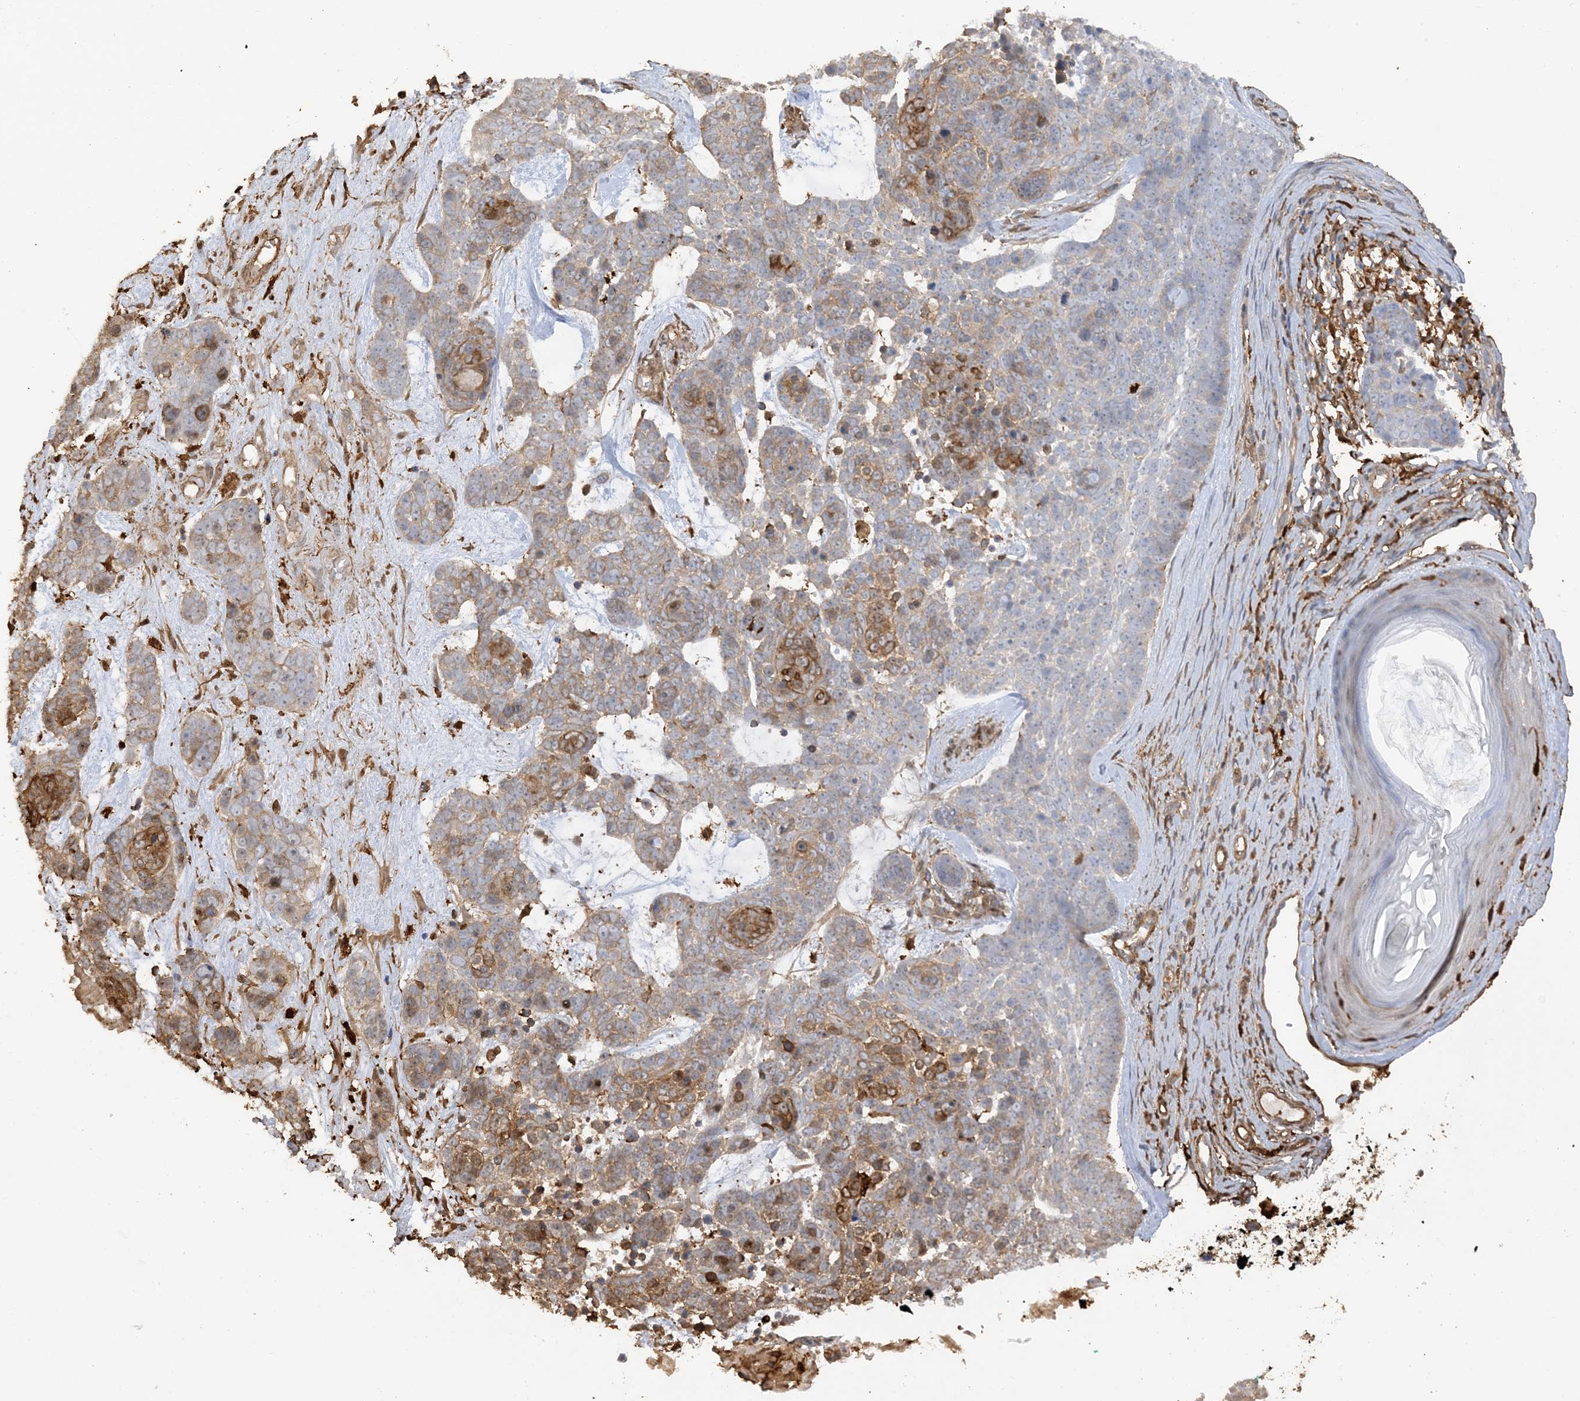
{"staining": {"intensity": "moderate", "quantity": "25%-75%", "location": "cytoplasmic/membranous"}, "tissue": "skin cancer", "cell_type": "Tumor cells", "image_type": "cancer", "snomed": [{"axis": "morphology", "description": "Basal cell carcinoma"}, {"axis": "topography", "description": "Skin"}], "caption": "Protein staining displays moderate cytoplasmic/membranous expression in approximately 25%-75% of tumor cells in skin basal cell carcinoma.", "gene": "PHACTR2", "patient": {"sex": "female", "age": 81}}